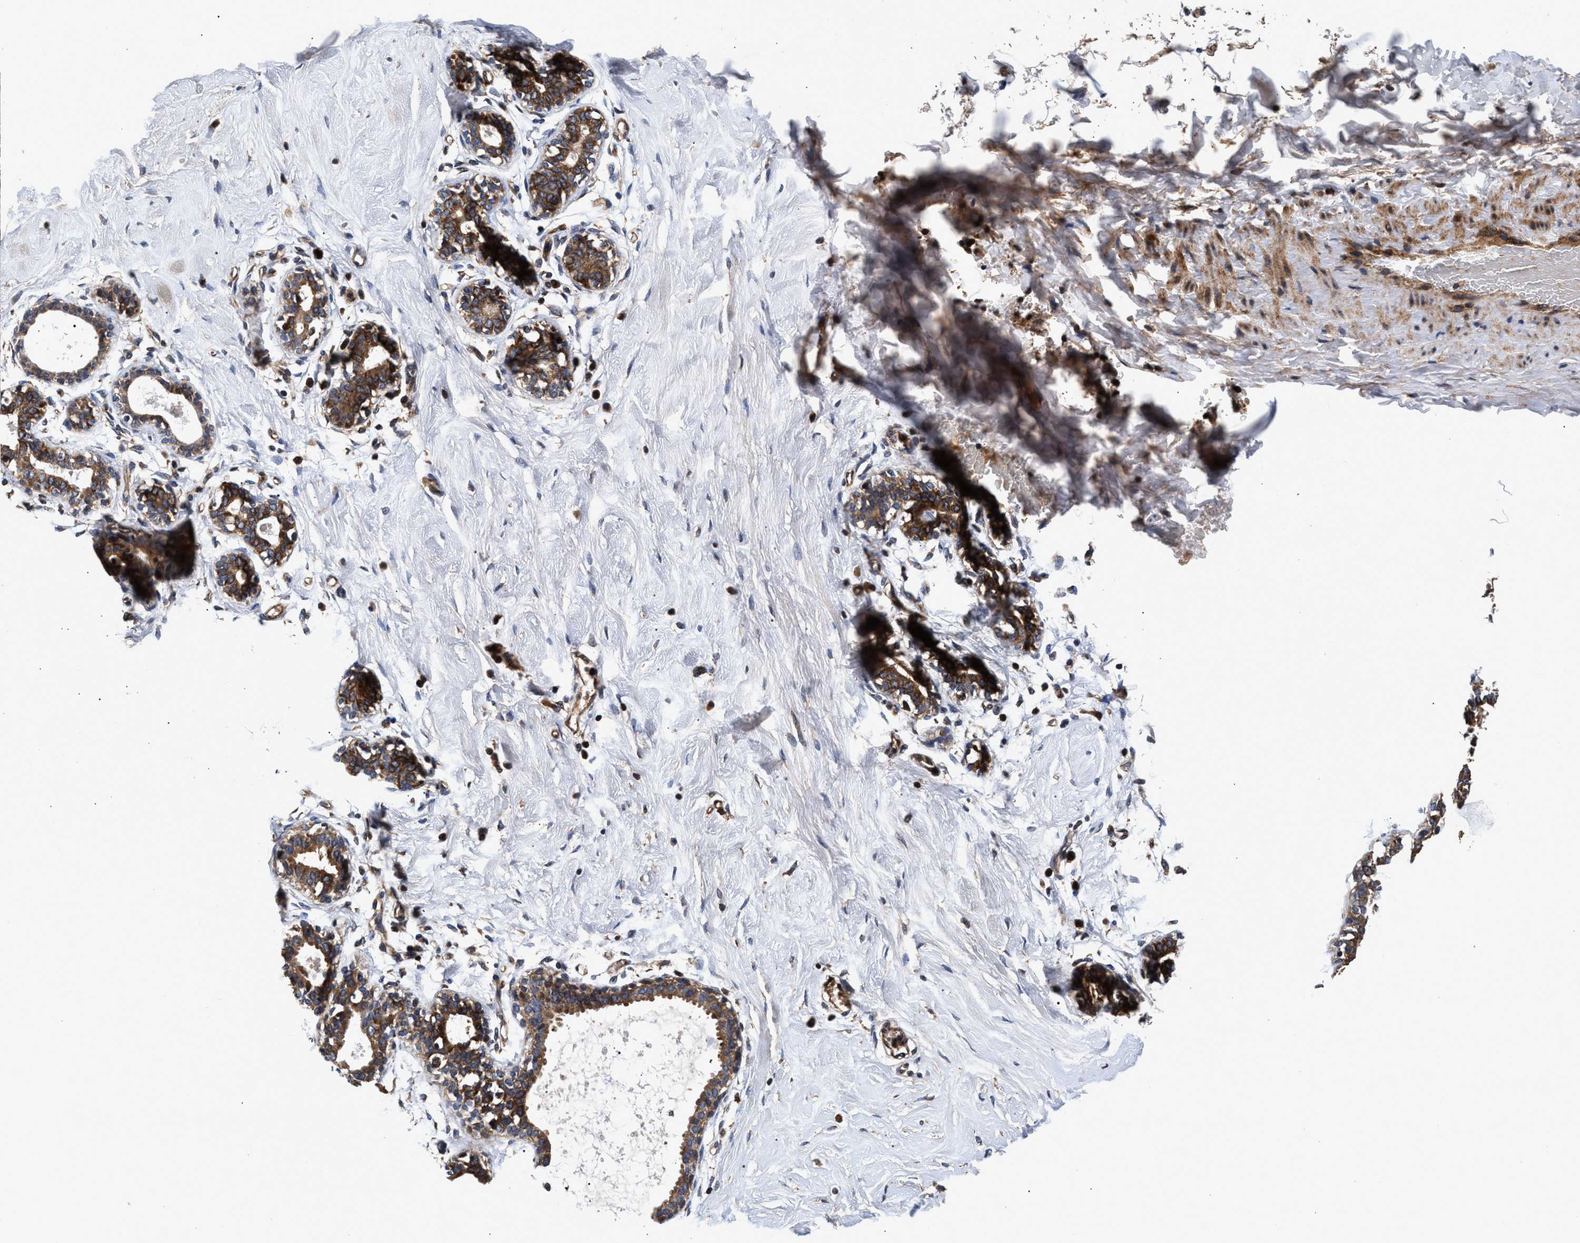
{"staining": {"intensity": "negative", "quantity": "none", "location": "none"}, "tissue": "breast", "cell_type": "Adipocytes", "image_type": "normal", "snomed": [{"axis": "morphology", "description": "Normal tissue, NOS"}, {"axis": "topography", "description": "Breast"}], "caption": "A high-resolution histopathology image shows immunohistochemistry staining of unremarkable breast, which displays no significant positivity in adipocytes. (DAB IHC with hematoxylin counter stain).", "gene": "NFKB2", "patient": {"sex": "female", "age": 23}}